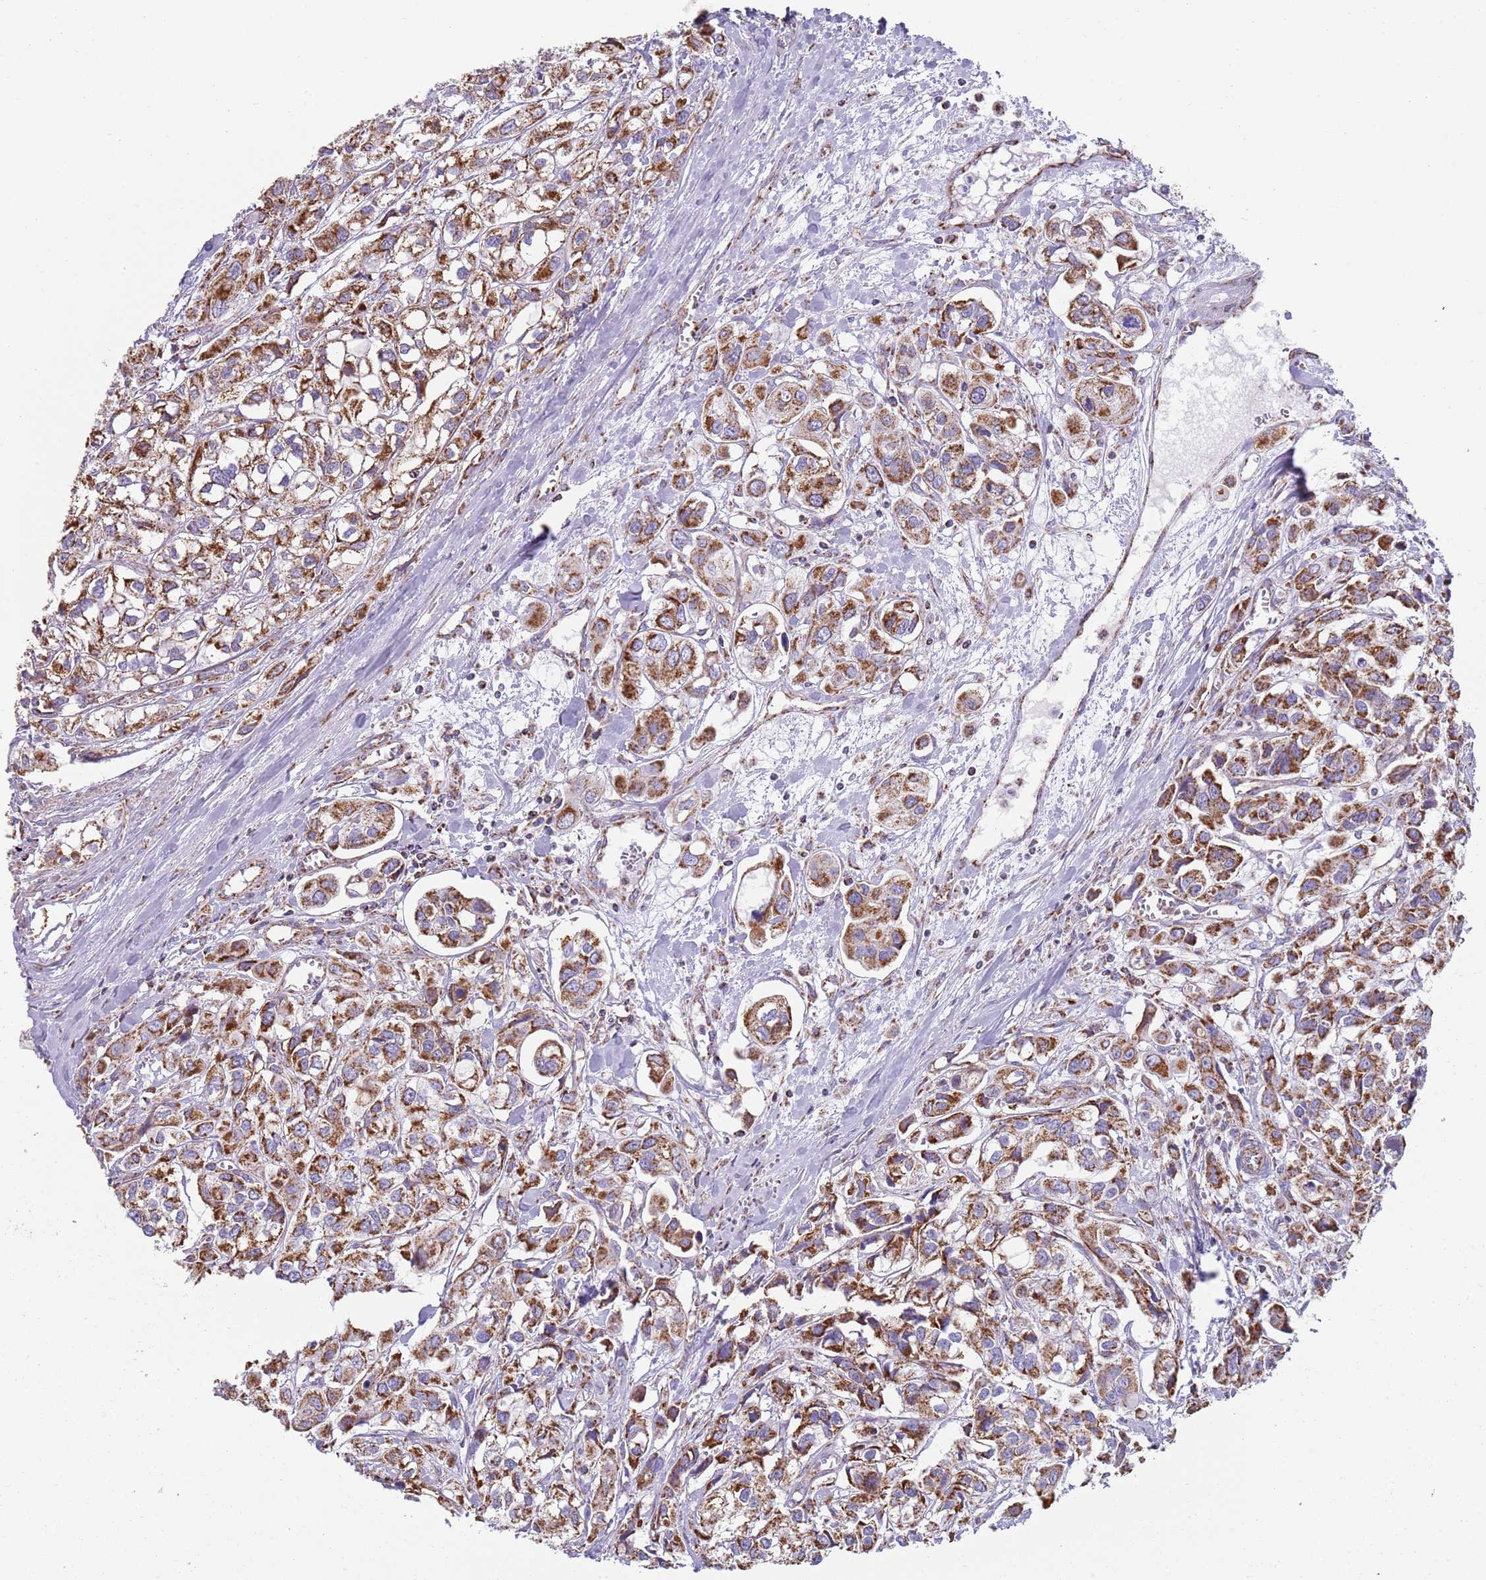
{"staining": {"intensity": "moderate", "quantity": ">75%", "location": "cytoplasmic/membranous"}, "tissue": "urothelial cancer", "cell_type": "Tumor cells", "image_type": "cancer", "snomed": [{"axis": "morphology", "description": "Urothelial carcinoma, High grade"}, {"axis": "topography", "description": "Urinary bladder"}], "caption": "IHC (DAB (3,3'-diaminobenzidine)) staining of urothelial cancer shows moderate cytoplasmic/membranous protein staining in about >75% of tumor cells.", "gene": "TTLL1", "patient": {"sex": "male", "age": 67}}